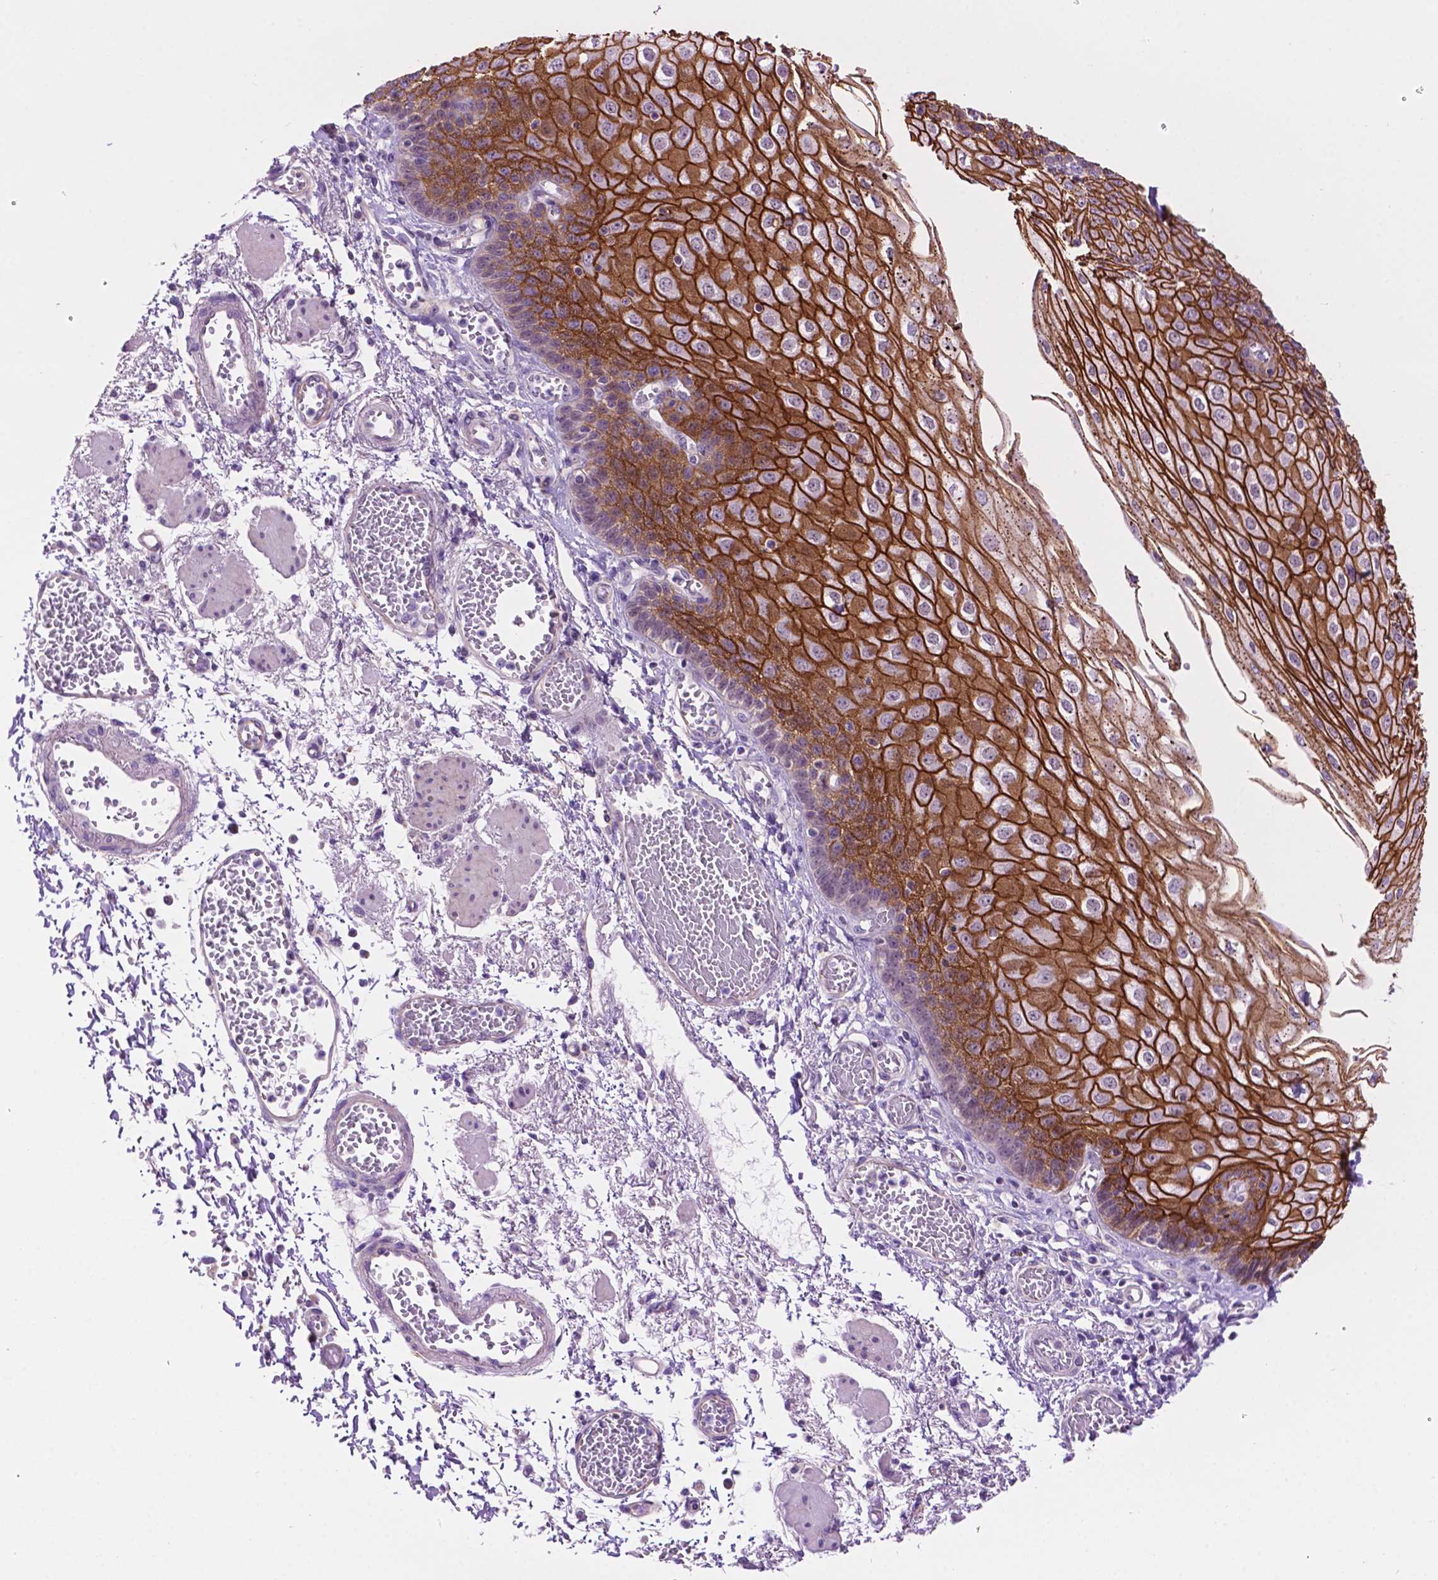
{"staining": {"intensity": "strong", "quantity": "25%-75%", "location": "cytoplasmic/membranous"}, "tissue": "esophagus", "cell_type": "Squamous epithelial cells", "image_type": "normal", "snomed": [{"axis": "morphology", "description": "Normal tissue, NOS"}, {"axis": "morphology", "description": "Adenocarcinoma, NOS"}, {"axis": "topography", "description": "Esophagus"}], "caption": "The histopathology image reveals staining of unremarkable esophagus, revealing strong cytoplasmic/membranous protein positivity (brown color) within squamous epithelial cells.", "gene": "TACSTD2", "patient": {"sex": "male", "age": 81}}